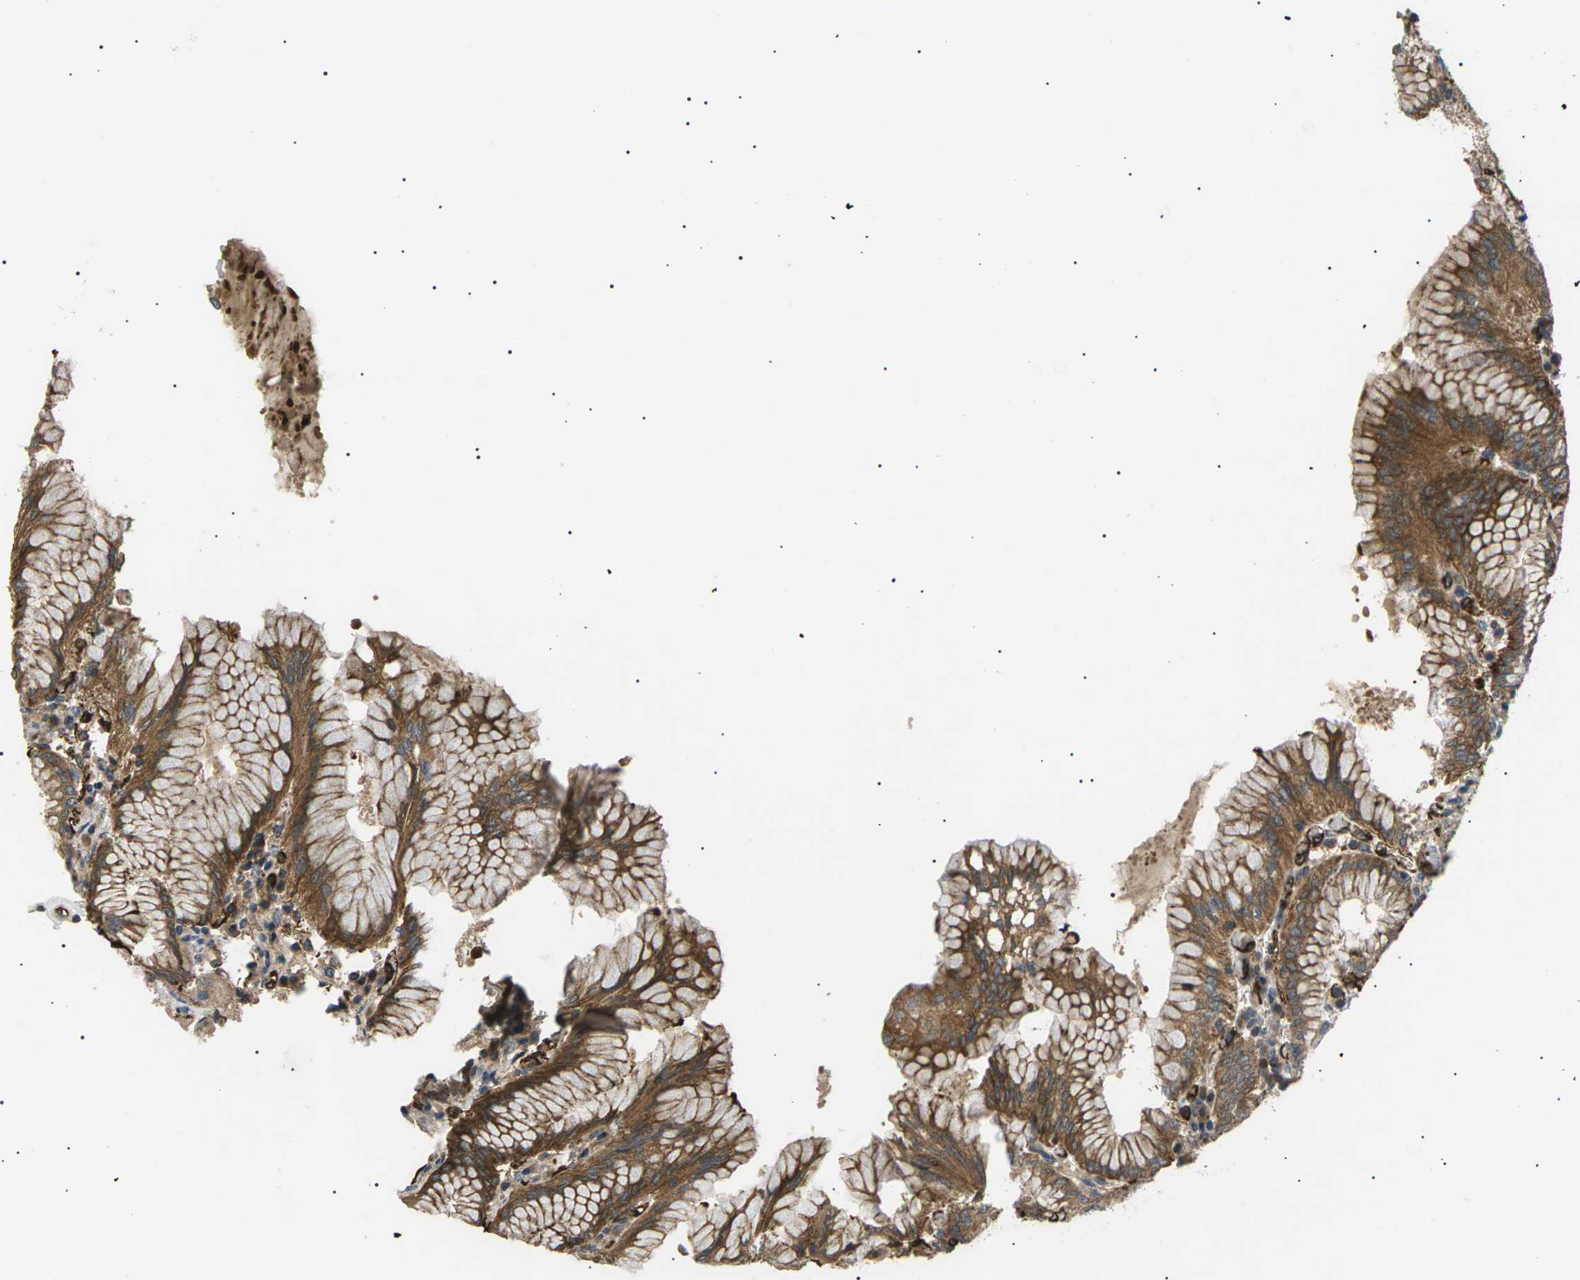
{"staining": {"intensity": "strong", "quantity": ">75%", "location": "cytoplasmic/membranous"}, "tissue": "stomach", "cell_type": "Glandular cells", "image_type": "normal", "snomed": [{"axis": "morphology", "description": "Normal tissue, NOS"}, {"axis": "topography", "description": "Stomach"}, {"axis": "topography", "description": "Stomach, lower"}], "caption": "A high-resolution image shows immunohistochemistry (IHC) staining of benign stomach, which reveals strong cytoplasmic/membranous expression in approximately >75% of glandular cells.", "gene": "TMTC4", "patient": {"sex": "female", "age": 56}}